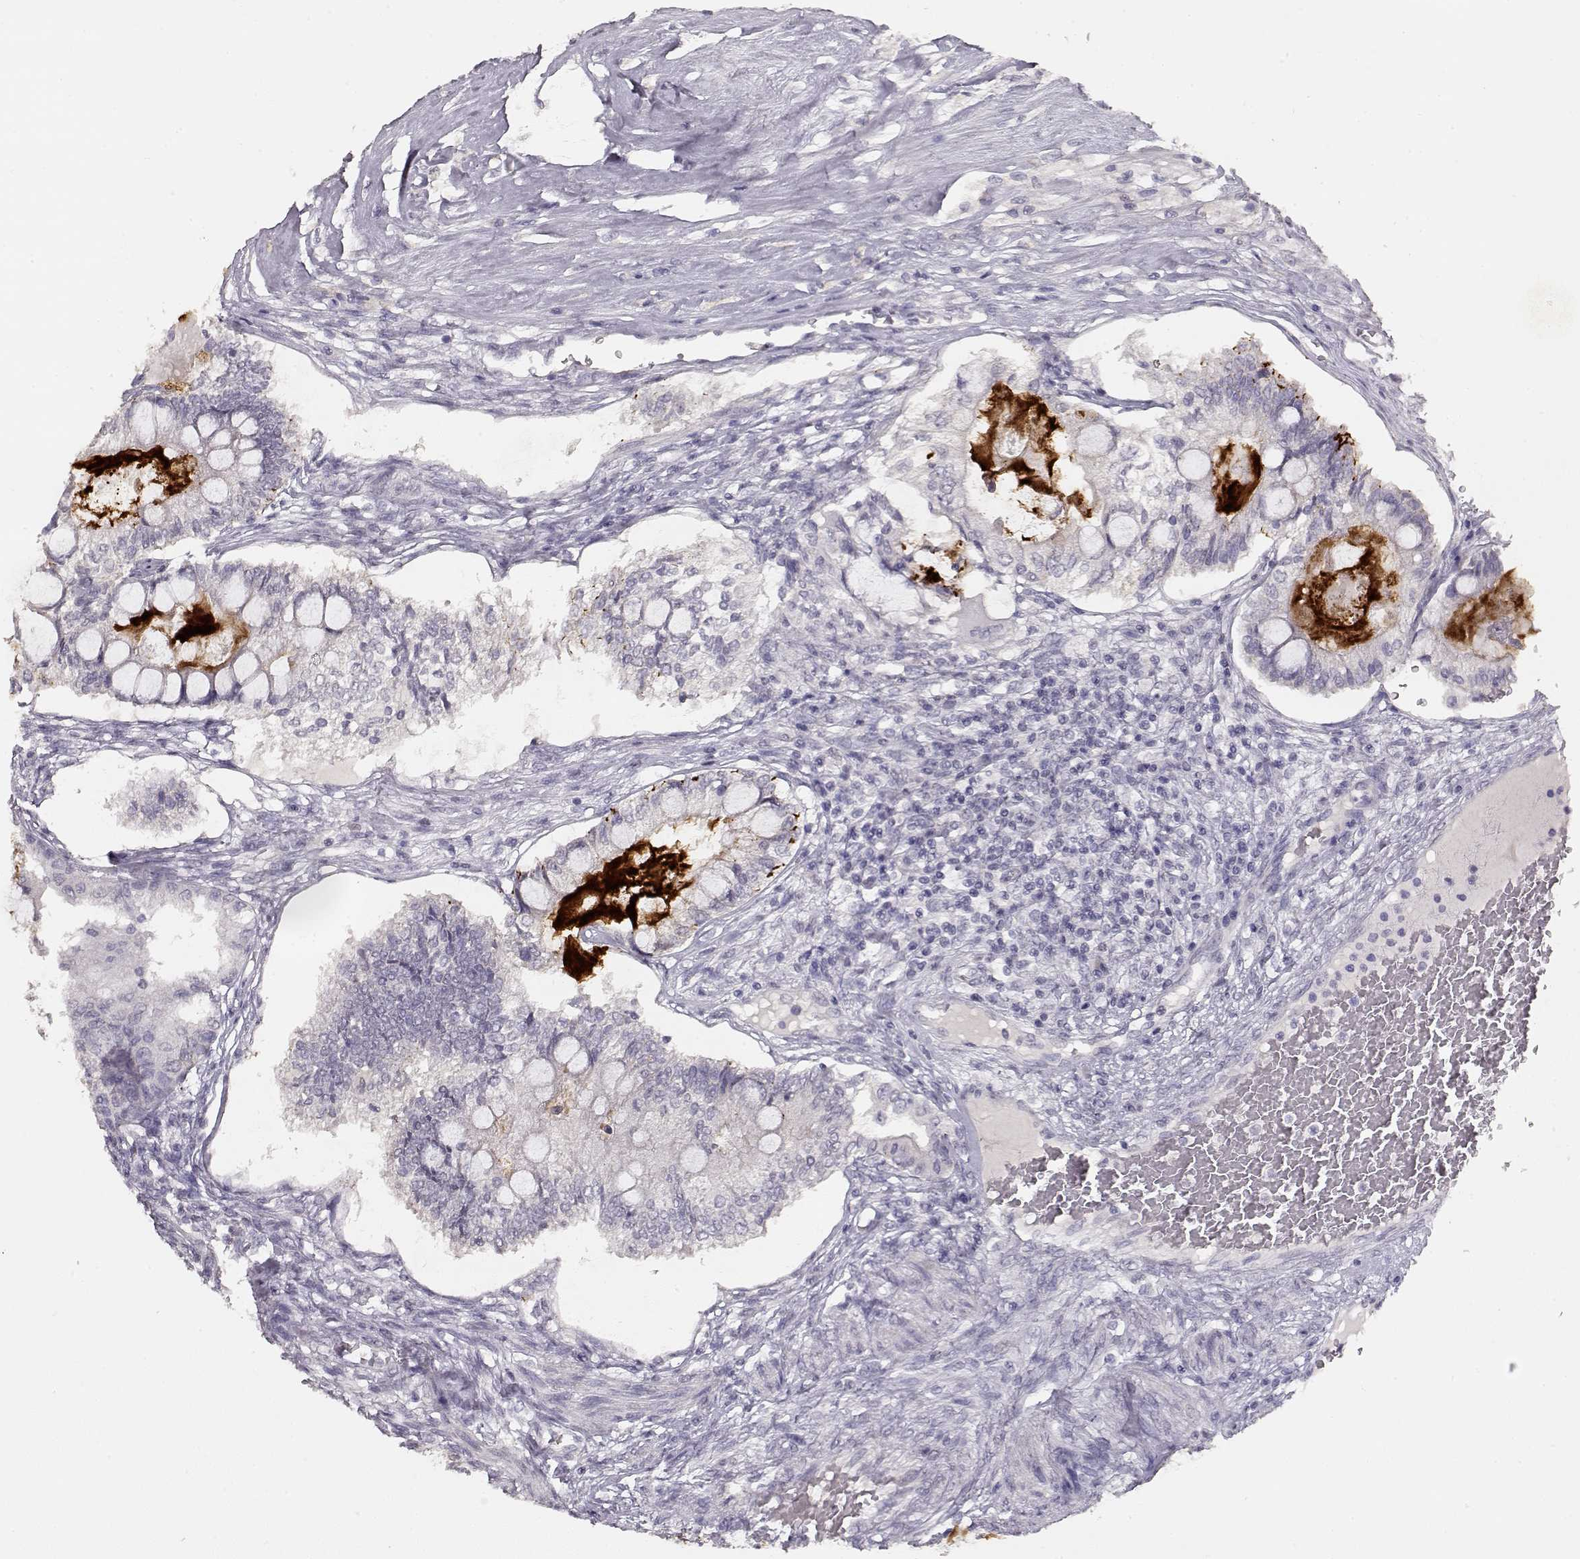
{"staining": {"intensity": "negative", "quantity": "none", "location": "none"}, "tissue": "testis cancer", "cell_type": "Tumor cells", "image_type": "cancer", "snomed": [{"axis": "morphology", "description": "Seminoma, NOS"}, {"axis": "morphology", "description": "Carcinoma, Embryonal, NOS"}, {"axis": "topography", "description": "Testis"}], "caption": "Tumor cells show no significant protein positivity in testis seminoma.", "gene": "TPH2", "patient": {"sex": "male", "age": 41}}